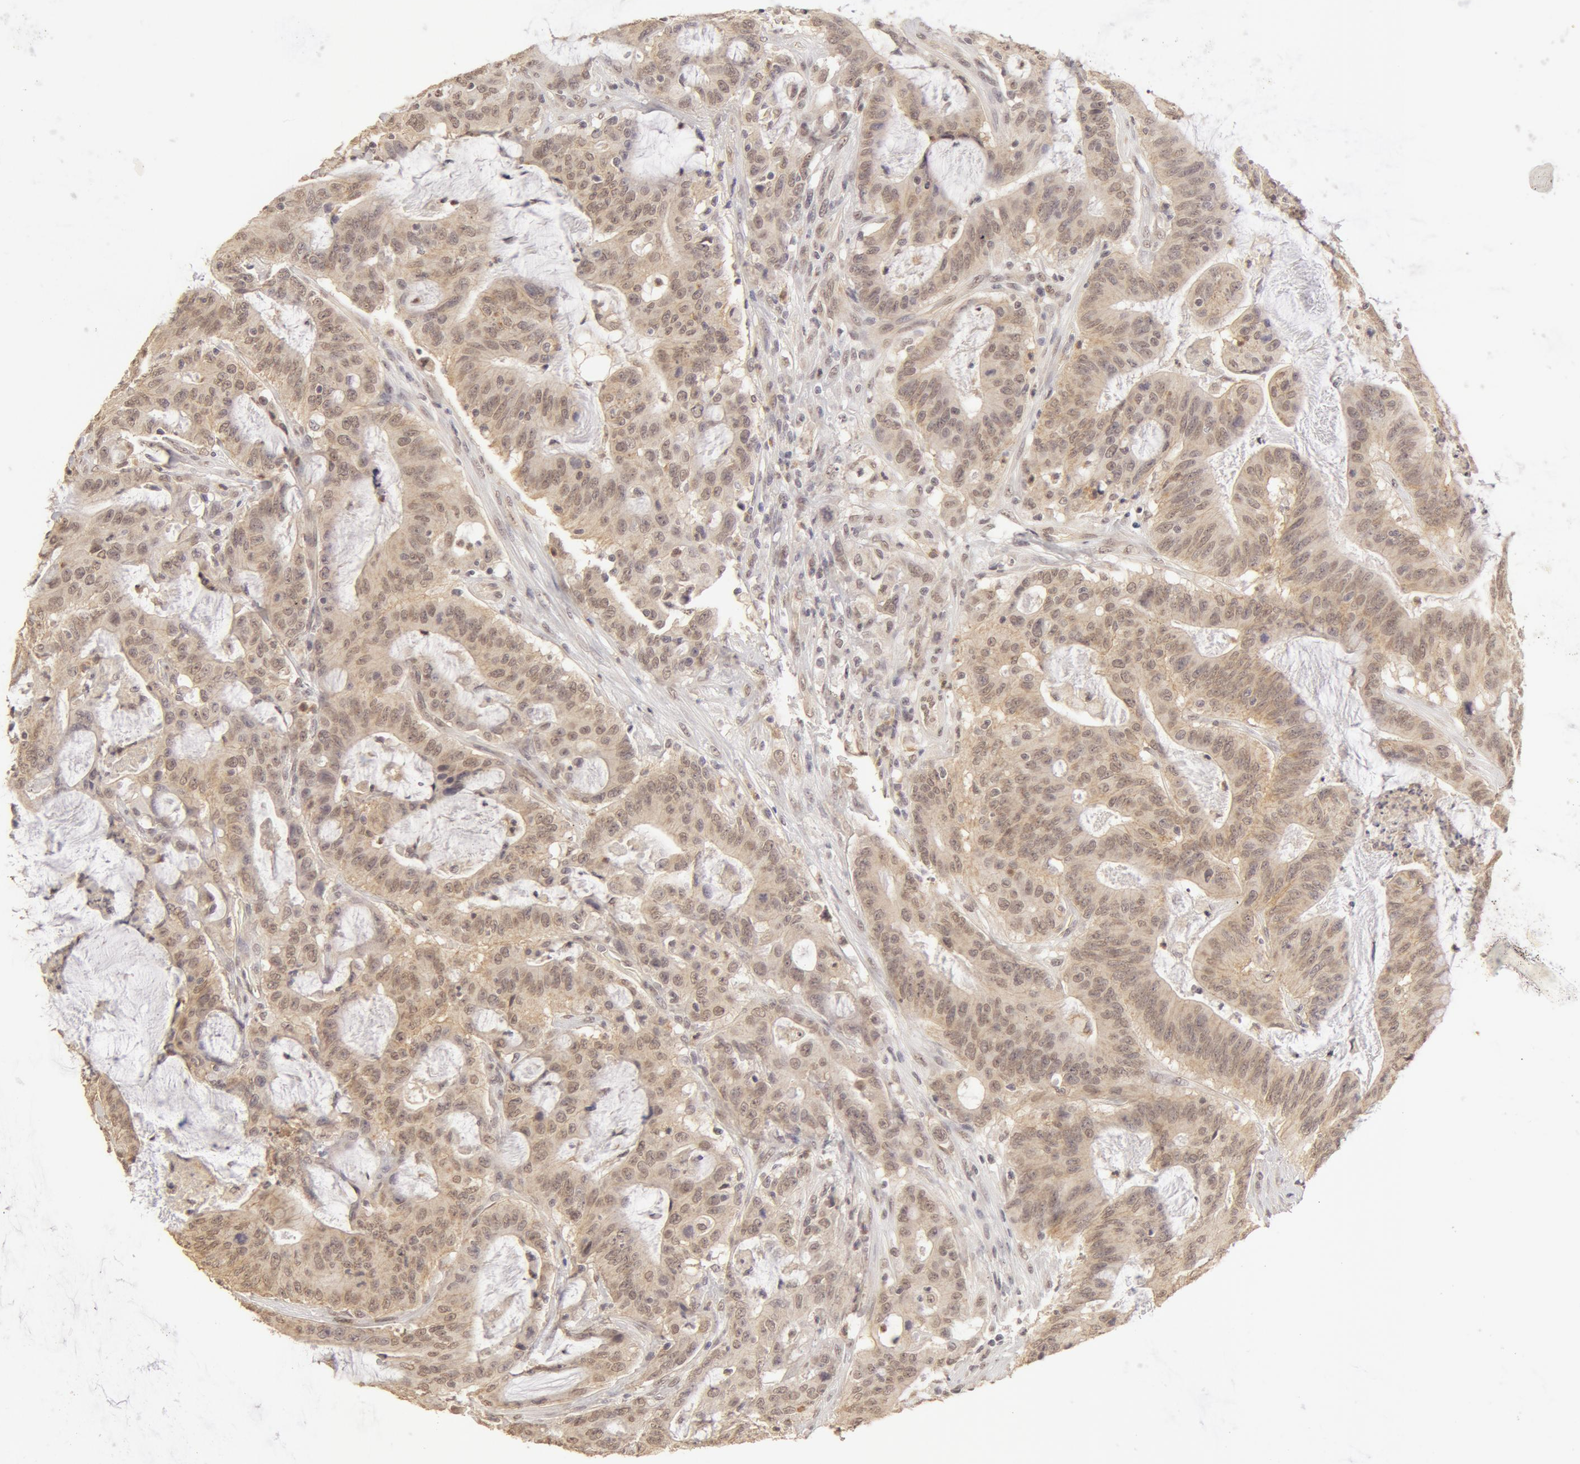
{"staining": {"intensity": "weak", "quantity": ">75%", "location": "cytoplasmic/membranous"}, "tissue": "colorectal cancer", "cell_type": "Tumor cells", "image_type": "cancer", "snomed": [{"axis": "morphology", "description": "Adenocarcinoma, NOS"}, {"axis": "topography", "description": "Colon"}], "caption": "DAB (3,3'-diaminobenzidine) immunohistochemical staining of human colorectal adenocarcinoma reveals weak cytoplasmic/membranous protein positivity in approximately >75% of tumor cells.", "gene": "ADAM10", "patient": {"sex": "male", "age": 54}}